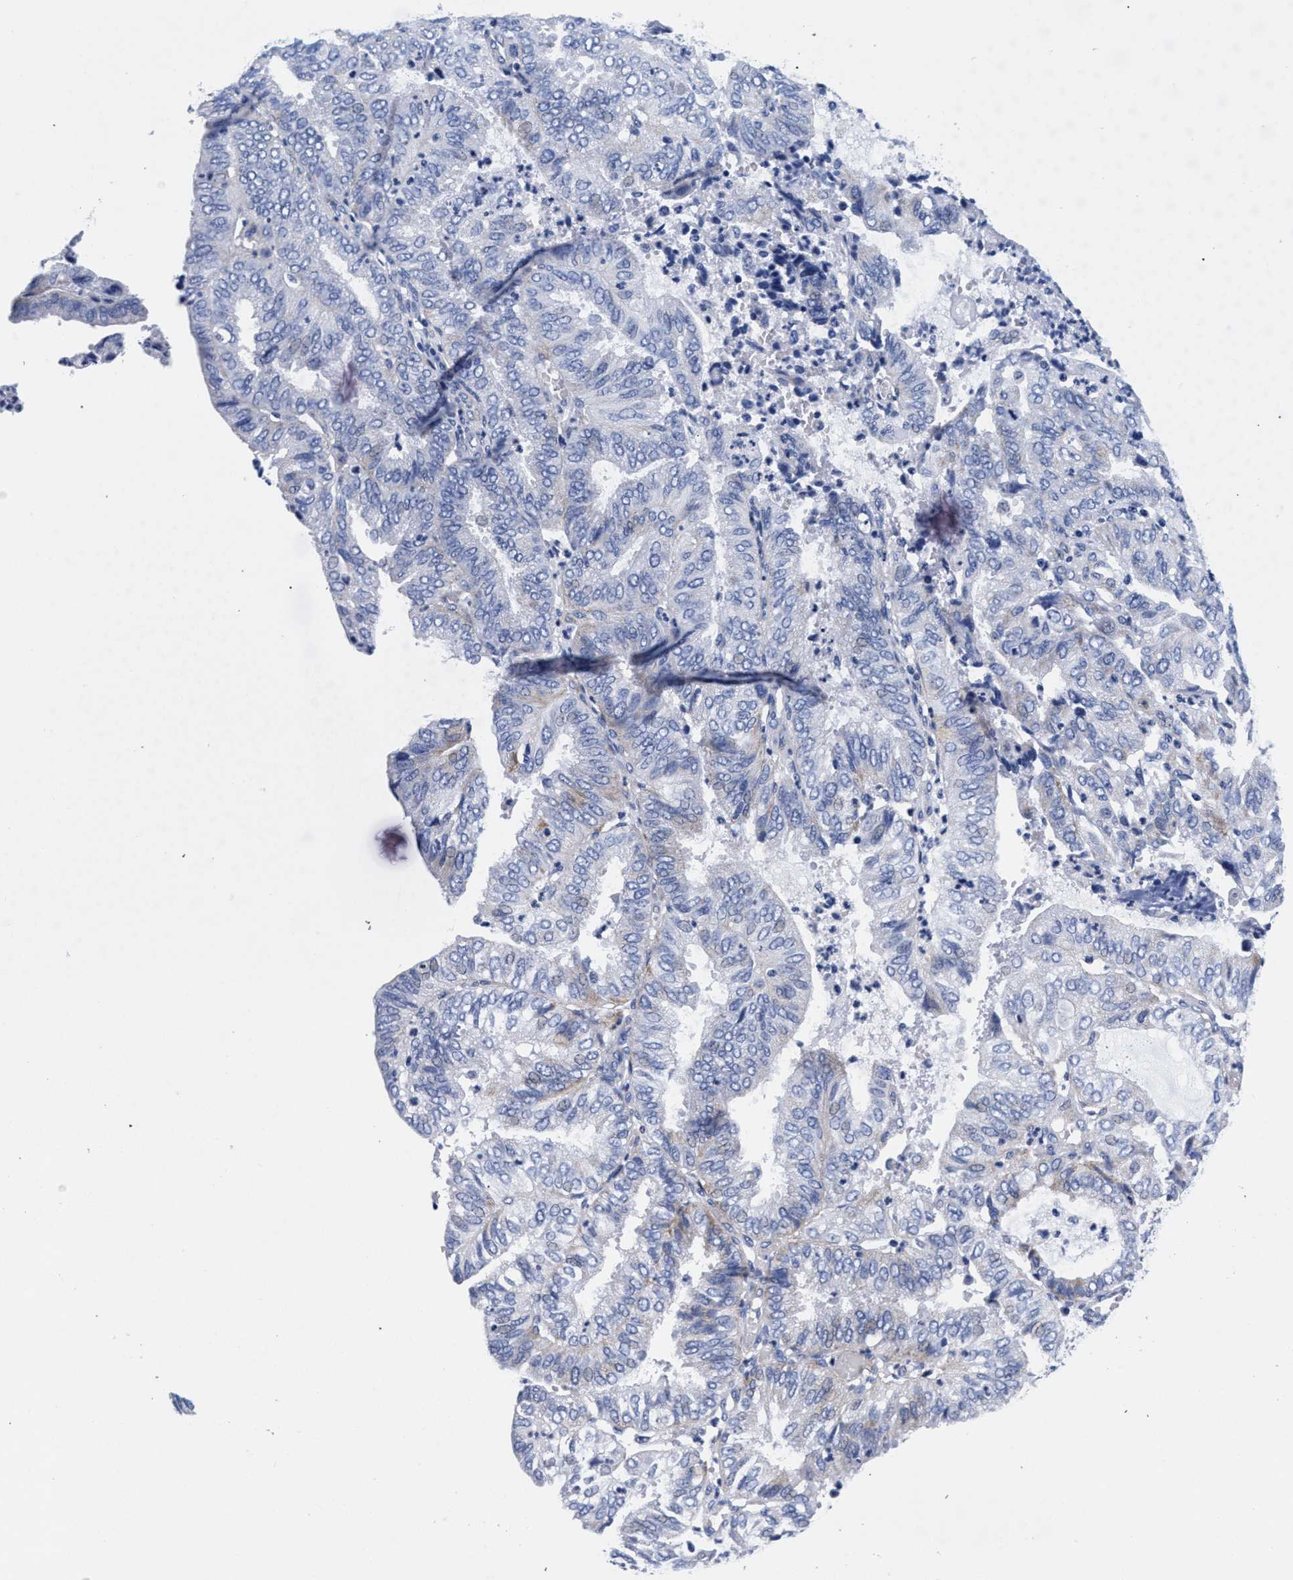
{"staining": {"intensity": "negative", "quantity": "none", "location": "none"}, "tissue": "endometrial cancer", "cell_type": "Tumor cells", "image_type": "cancer", "snomed": [{"axis": "morphology", "description": "Adenocarcinoma, NOS"}, {"axis": "topography", "description": "Uterus"}], "caption": "Histopathology image shows no protein expression in tumor cells of endometrial adenocarcinoma tissue.", "gene": "RAB3B", "patient": {"sex": "female", "age": 60}}